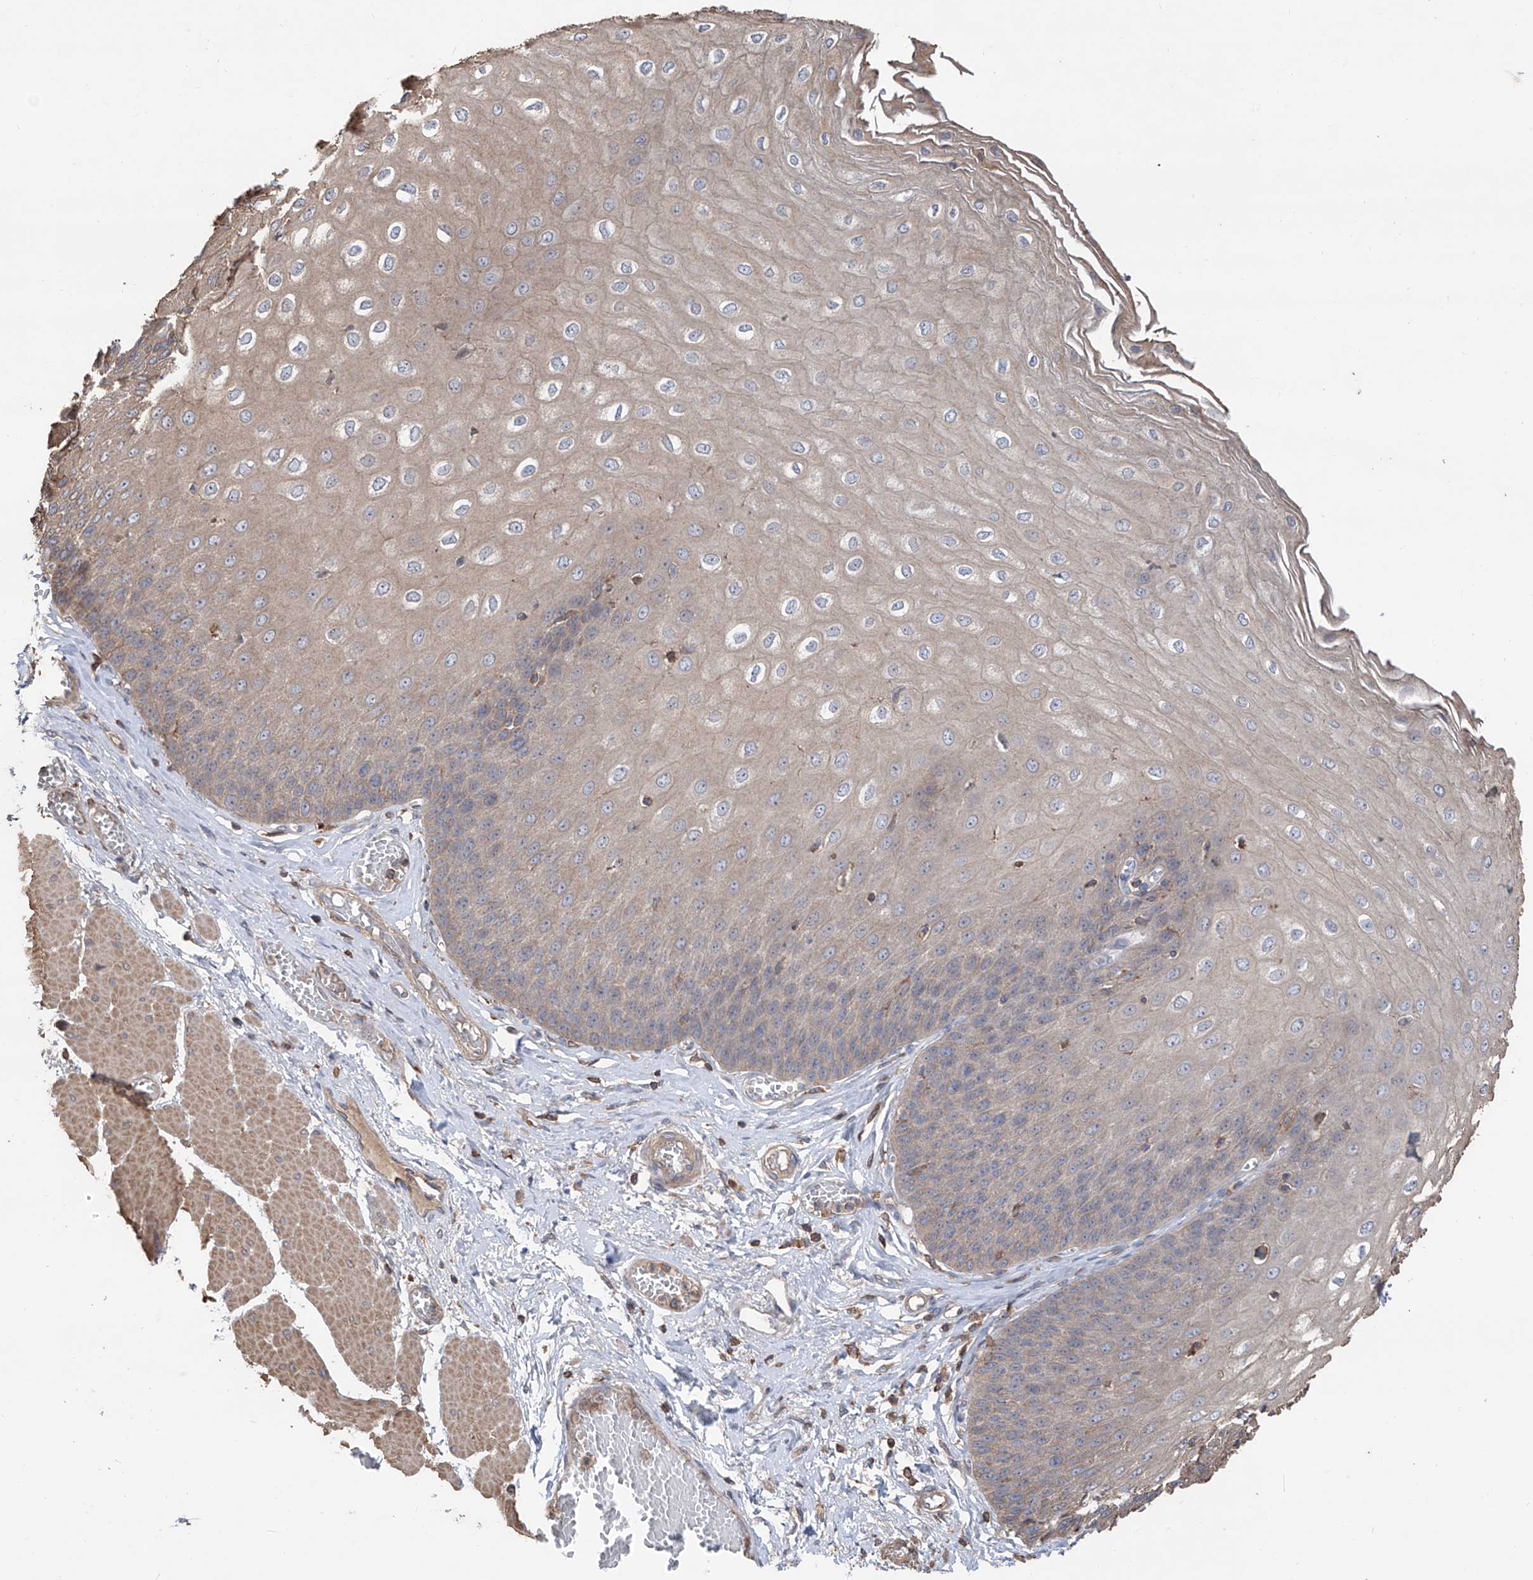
{"staining": {"intensity": "moderate", "quantity": "<25%", "location": "cytoplasmic/membranous"}, "tissue": "esophagus", "cell_type": "Squamous epithelial cells", "image_type": "normal", "snomed": [{"axis": "morphology", "description": "Normal tissue, NOS"}, {"axis": "topography", "description": "Esophagus"}], "caption": "Moderate cytoplasmic/membranous positivity for a protein is seen in approximately <25% of squamous epithelial cells of normal esophagus using IHC.", "gene": "EDN1", "patient": {"sex": "male", "age": 60}}